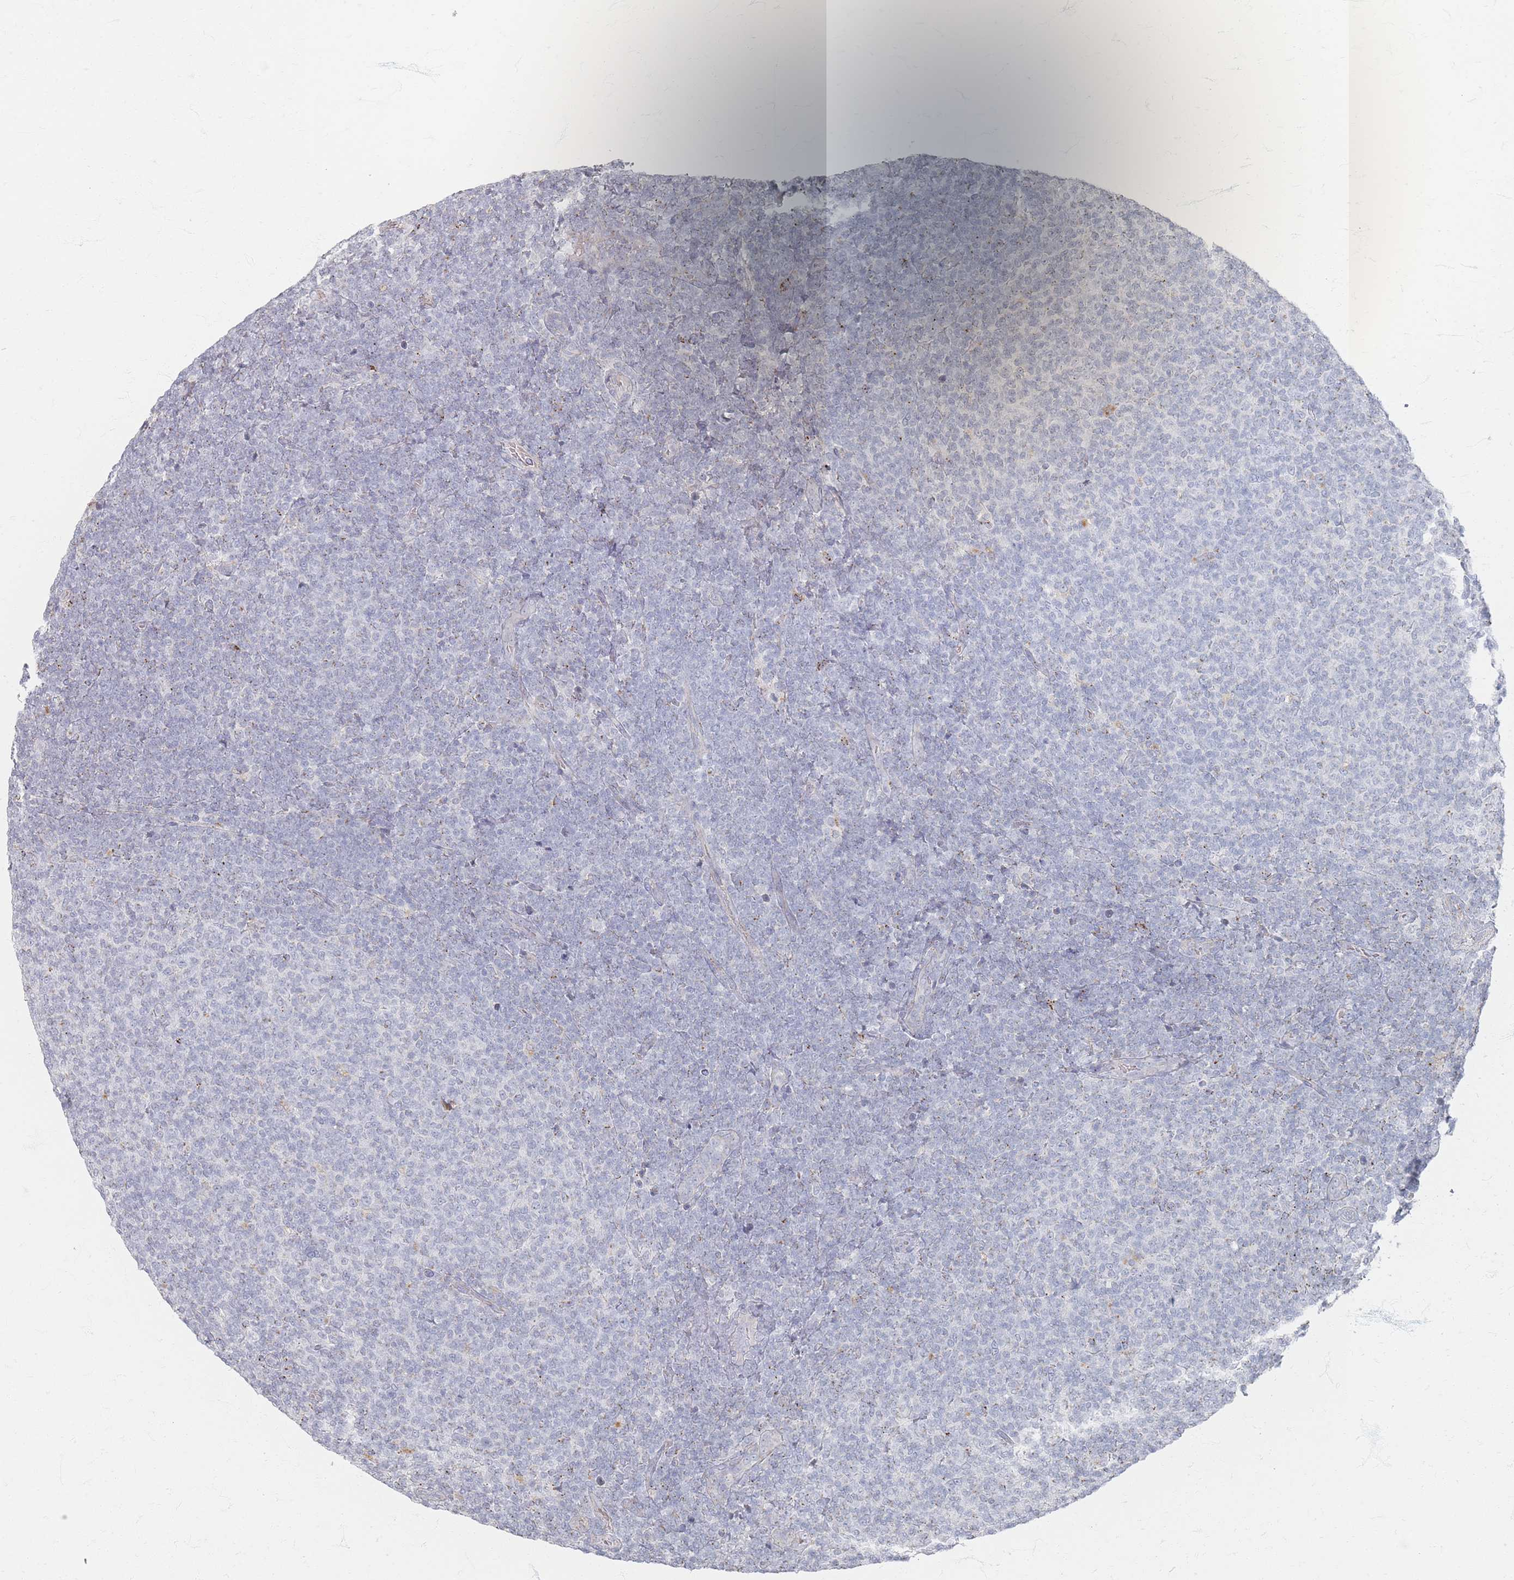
{"staining": {"intensity": "negative", "quantity": "none", "location": "none"}, "tissue": "lymphoma", "cell_type": "Tumor cells", "image_type": "cancer", "snomed": [{"axis": "morphology", "description": "Malignant lymphoma, non-Hodgkin's type, Low grade"}, {"axis": "topography", "description": "Lymph node"}], "caption": "Immunohistochemical staining of lymphoma exhibits no significant staining in tumor cells. Nuclei are stained in blue.", "gene": "SLC2A11", "patient": {"sex": "male", "age": 66}}